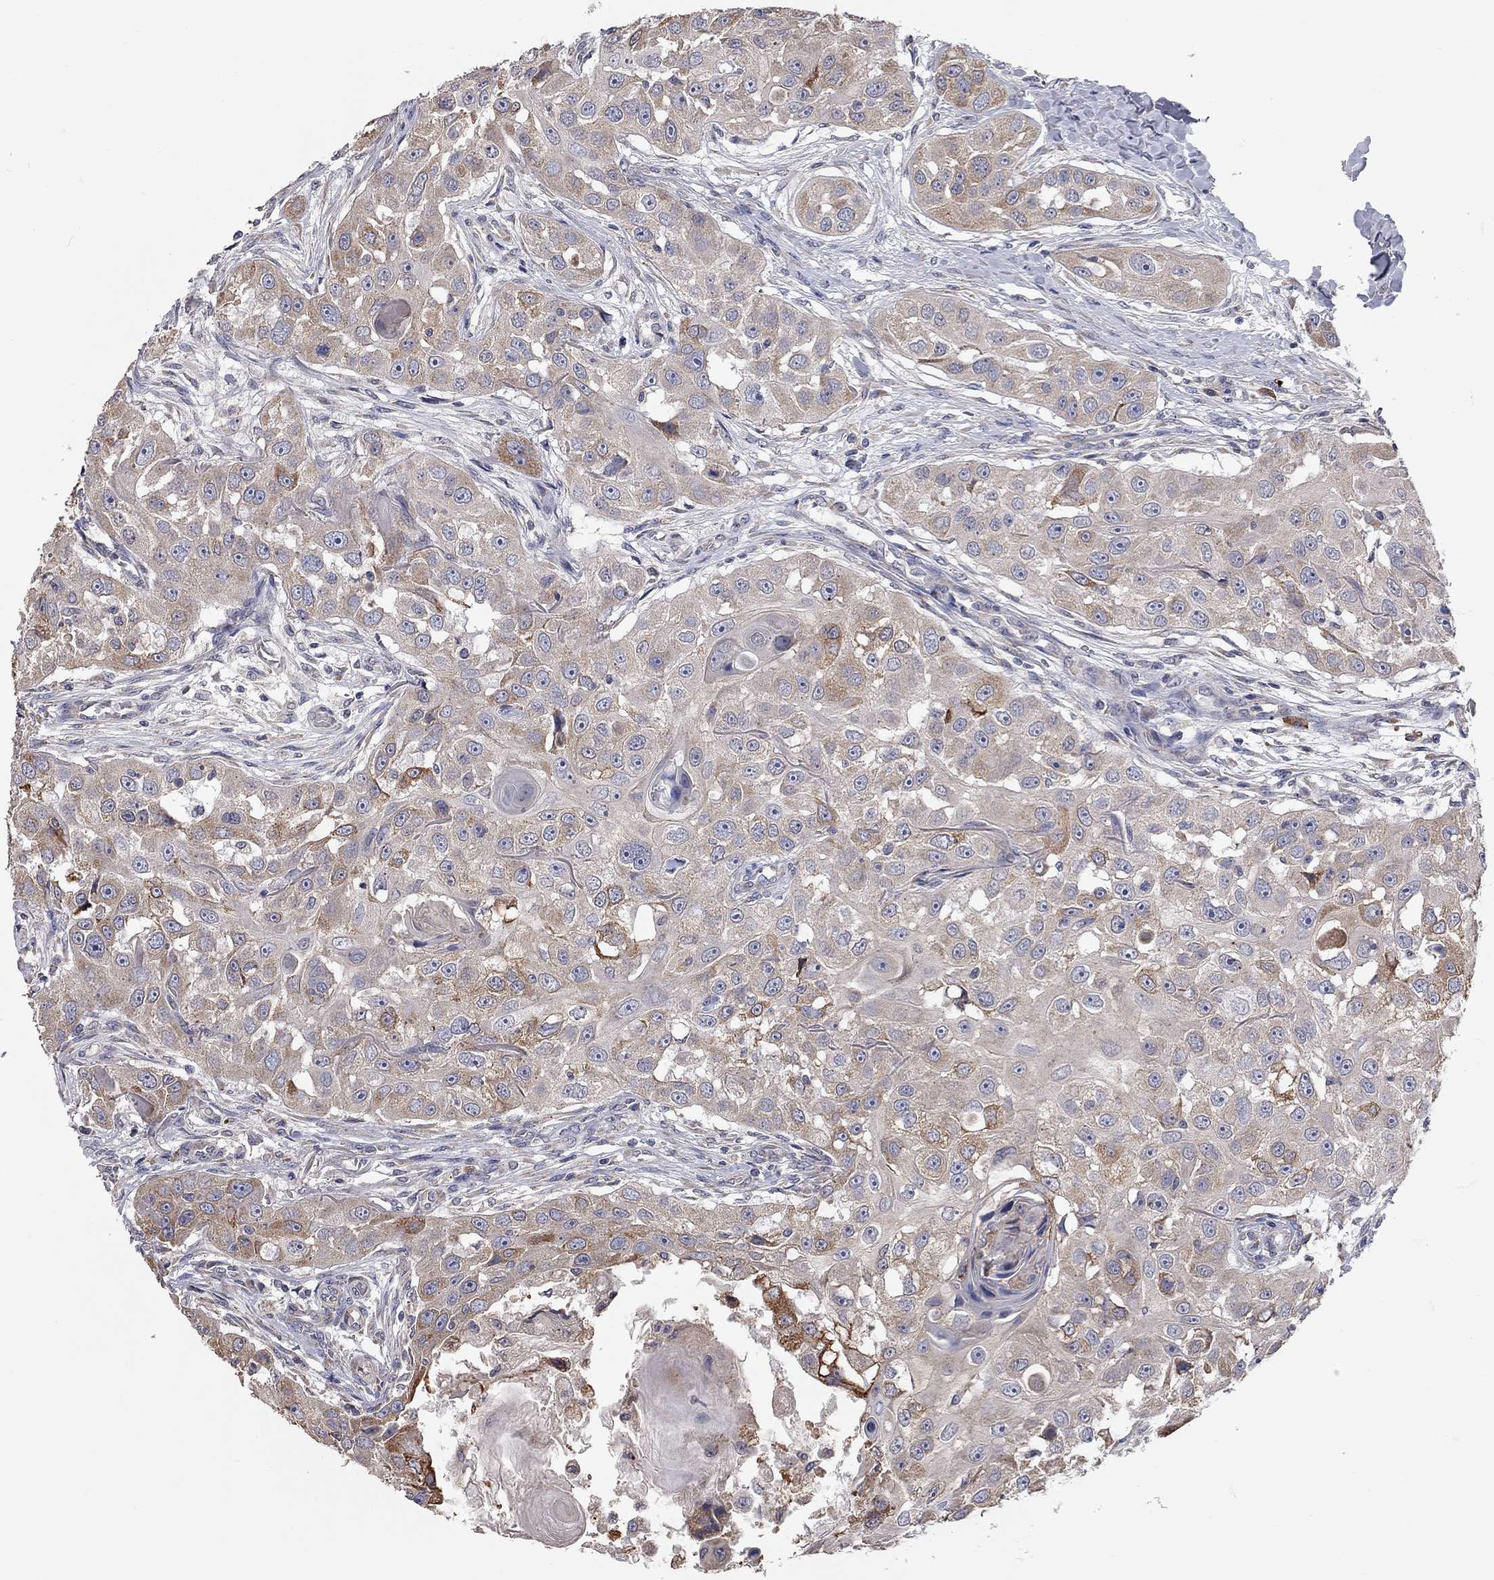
{"staining": {"intensity": "moderate", "quantity": "25%-75%", "location": "cytoplasmic/membranous"}, "tissue": "head and neck cancer", "cell_type": "Tumor cells", "image_type": "cancer", "snomed": [{"axis": "morphology", "description": "Squamous cell carcinoma, NOS"}, {"axis": "topography", "description": "Head-Neck"}], "caption": "Squamous cell carcinoma (head and neck) was stained to show a protein in brown. There is medium levels of moderate cytoplasmic/membranous staining in approximately 25%-75% of tumor cells. Using DAB (brown) and hematoxylin (blue) stains, captured at high magnification using brightfield microscopy.", "gene": "XAGE2", "patient": {"sex": "male", "age": 51}}